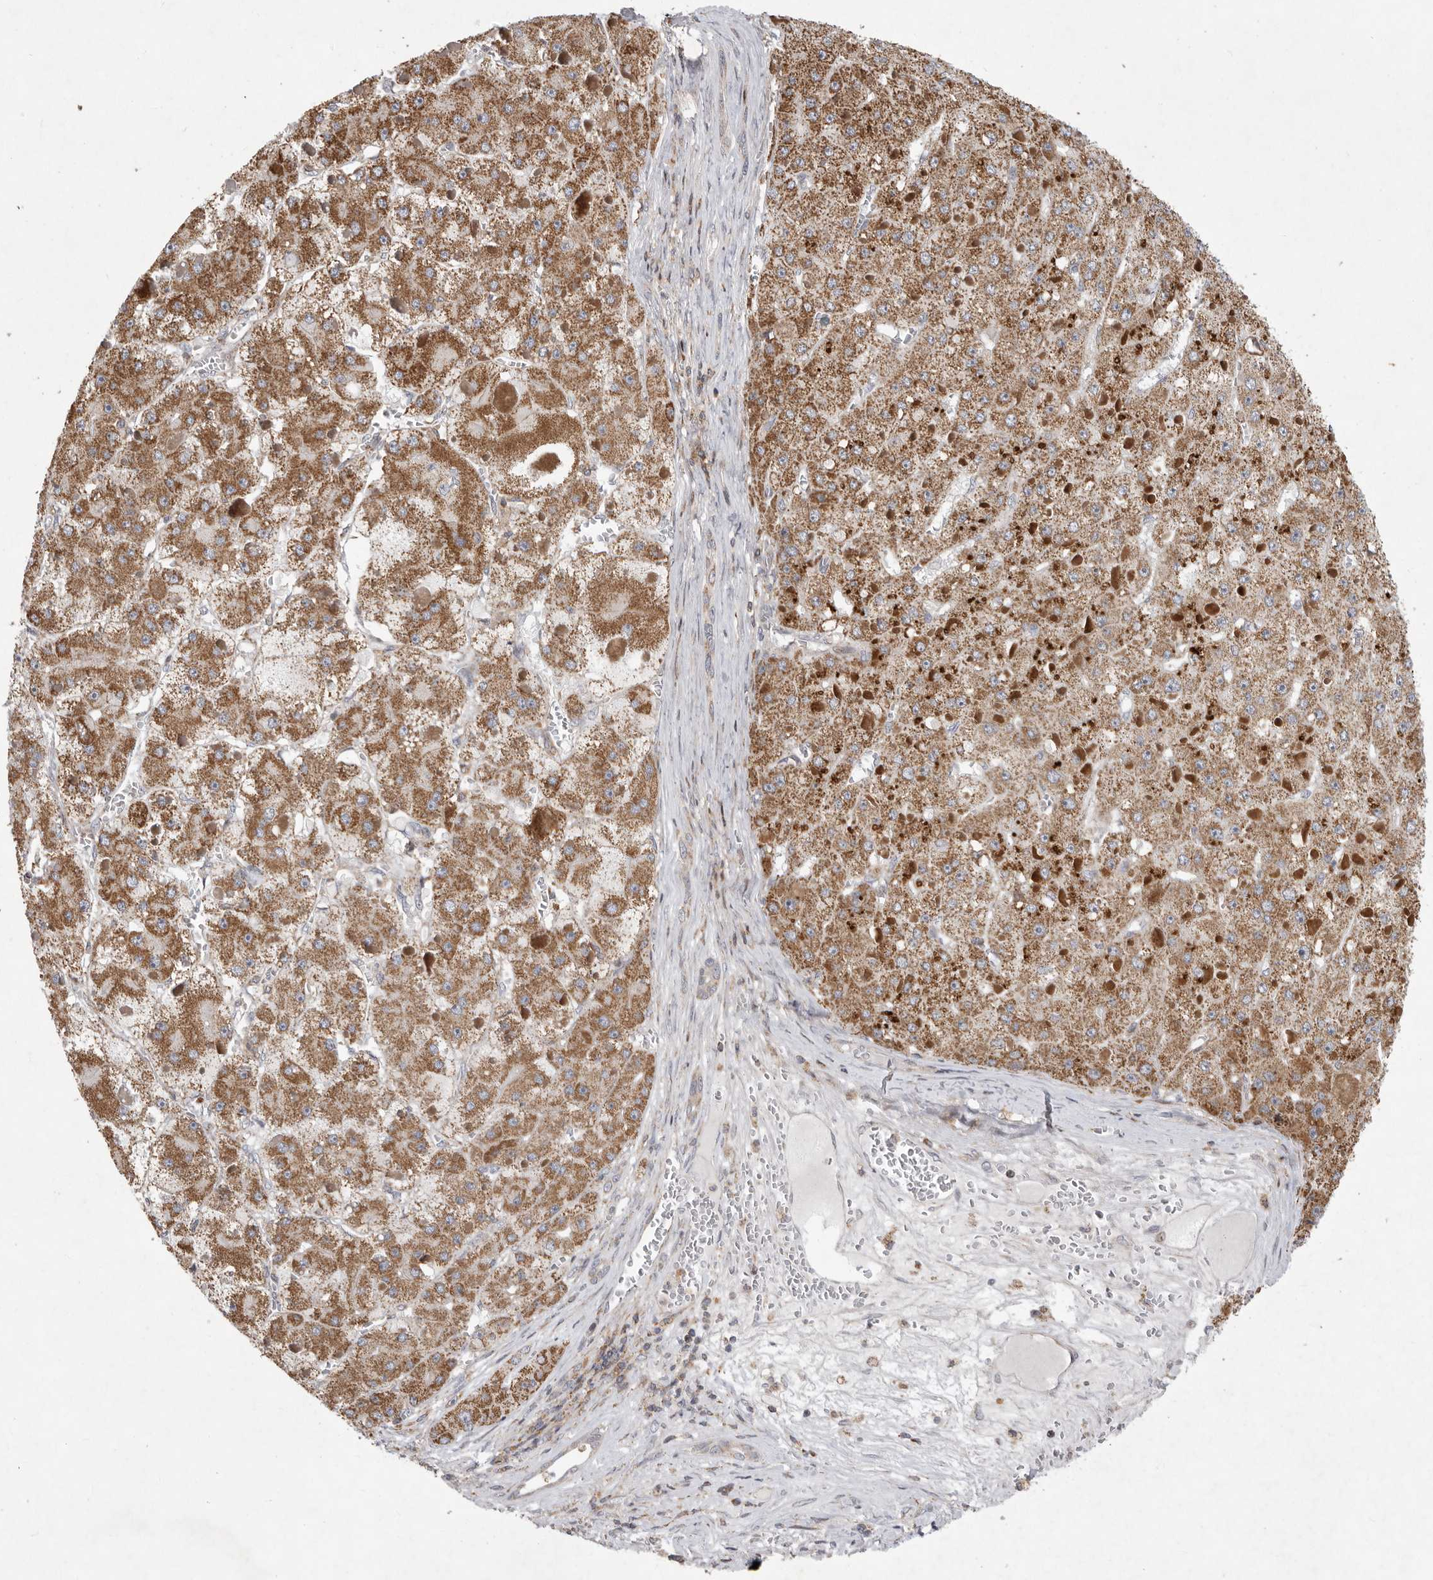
{"staining": {"intensity": "moderate", "quantity": ">75%", "location": "cytoplasmic/membranous"}, "tissue": "liver cancer", "cell_type": "Tumor cells", "image_type": "cancer", "snomed": [{"axis": "morphology", "description": "Carcinoma, Hepatocellular, NOS"}, {"axis": "topography", "description": "Liver"}], "caption": "Human liver cancer stained with a brown dye exhibits moderate cytoplasmic/membranous positive staining in about >75% of tumor cells.", "gene": "MPZL1", "patient": {"sex": "female", "age": 73}}